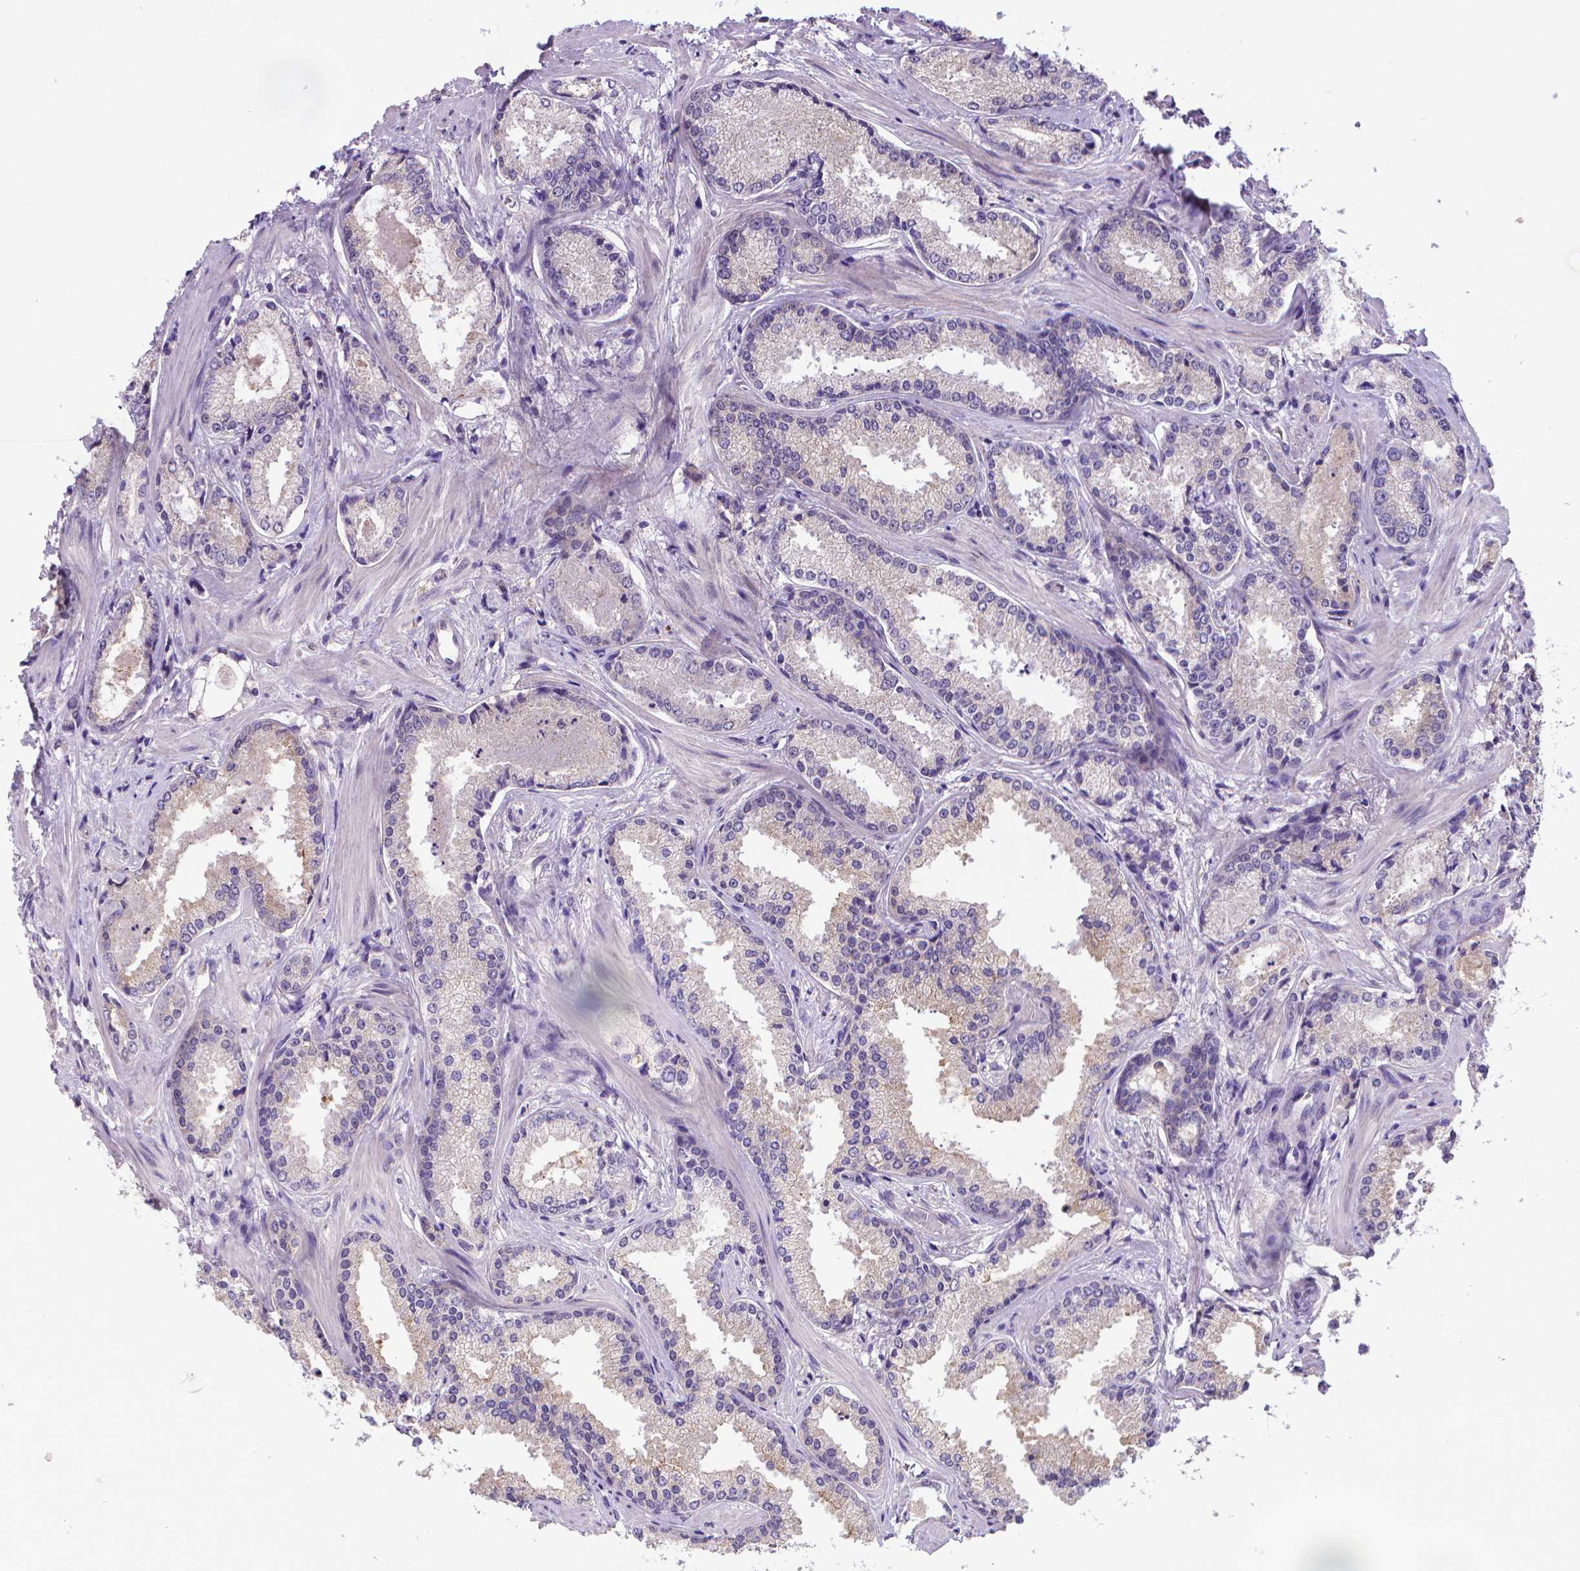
{"staining": {"intensity": "negative", "quantity": "none", "location": "none"}, "tissue": "prostate cancer", "cell_type": "Tumor cells", "image_type": "cancer", "snomed": [{"axis": "morphology", "description": "Adenocarcinoma, Low grade"}, {"axis": "topography", "description": "Prostate"}], "caption": "Immunohistochemical staining of low-grade adenocarcinoma (prostate) exhibits no significant expression in tumor cells.", "gene": "GPR63", "patient": {"sex": "male", "age": 56}}